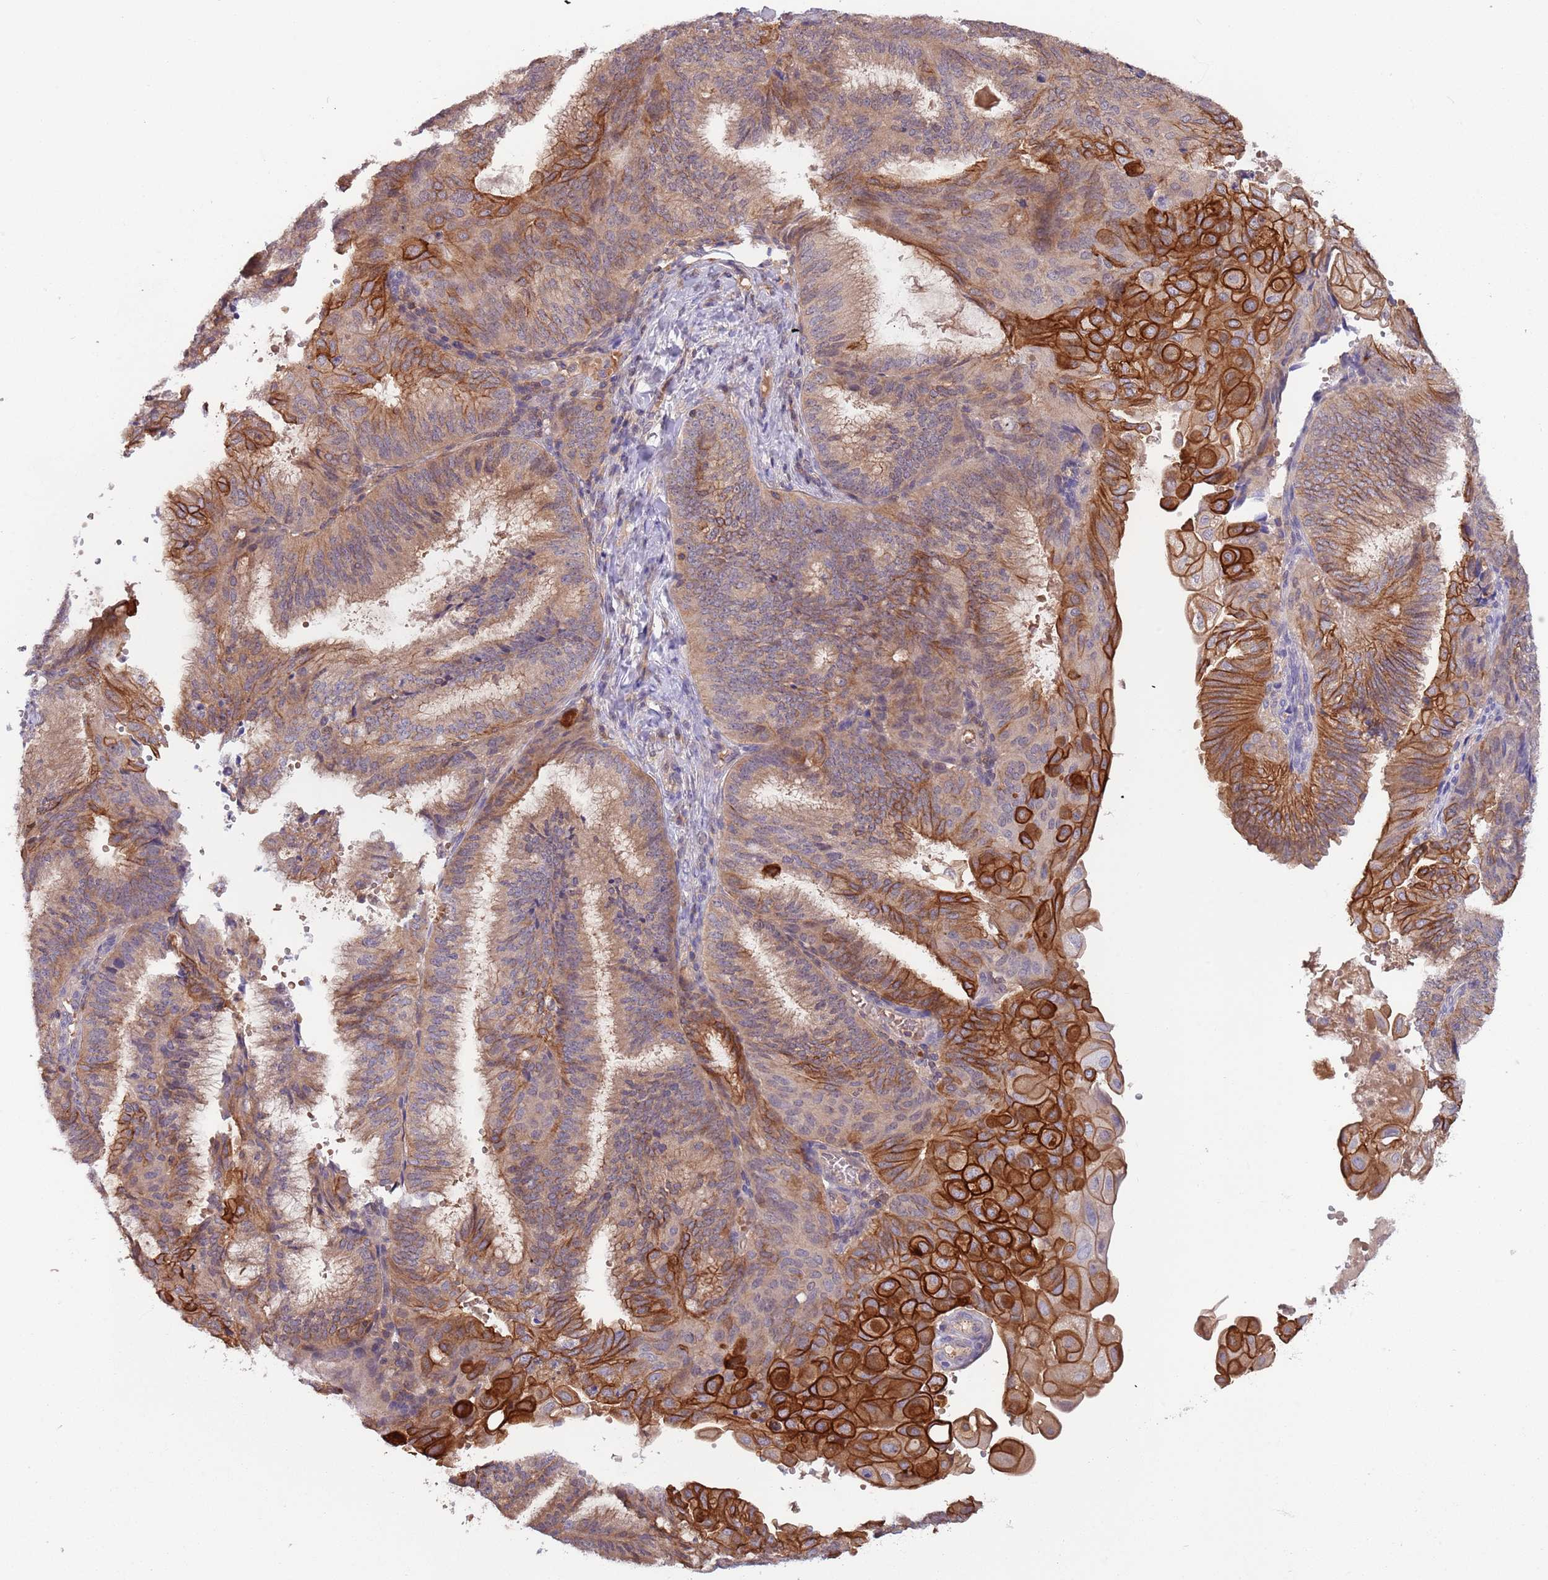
{"staining": {"intensity": "strong", "quantity": "25%-75%", "location": "cytoplasmic/membranous"}, "tissue": "endometrial cancer", "cell_type": "Tumor cells", "image_type": "cancer", "snomed": [{"axis": "morphology", "description": "Adenocarcinoma, NOS"}, {"axis": "topography", "description": "Endometrium"}], "caption": "A brown stain labels strong cytoplasmic/membranous positivity of a protein in human adenocarcinoma (endometrial) tumor cells.", "gene": "GSDMD", "patient": {"sex": "female", "age": 49}}